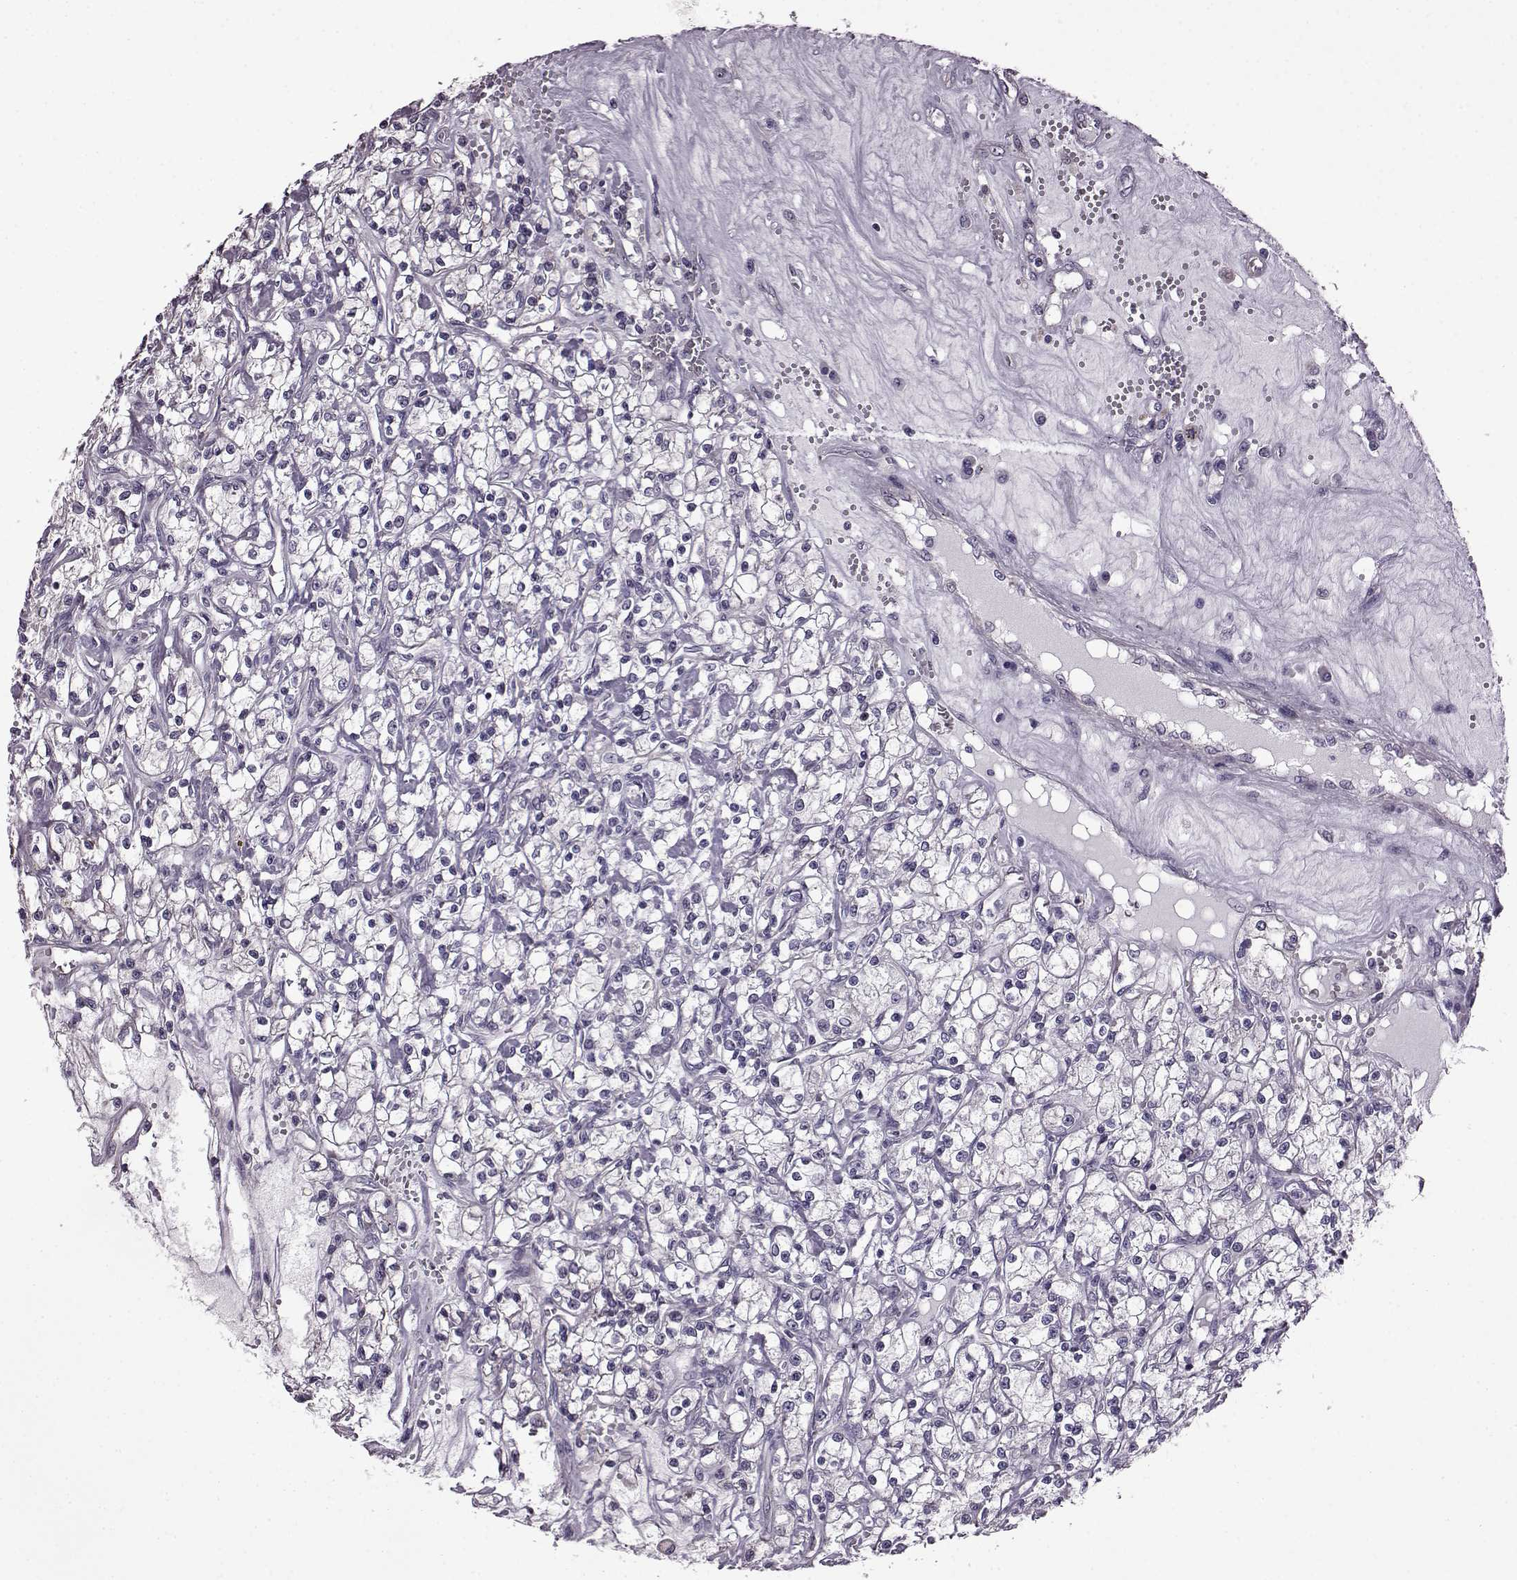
{"staining": {"intensity": "negative", "quantity": "none", "location": "none"}, "tissue": "renal cancer", "cell_type": "Tumor cells", "image_type": "cancer", "snomed": [{"axis": "morphology", "description": "Adenocarcinoma, NOS"}, {"axis": "topography", "description": "Kidney"}], "caption": "A high-resolution photomicrograph shows IHC staining of renal adenocarcinoma, which exhibits no significant expression in tumor cells.", "gene": "EDDM3B", "patient": {"sex": "female", "age": 59}}